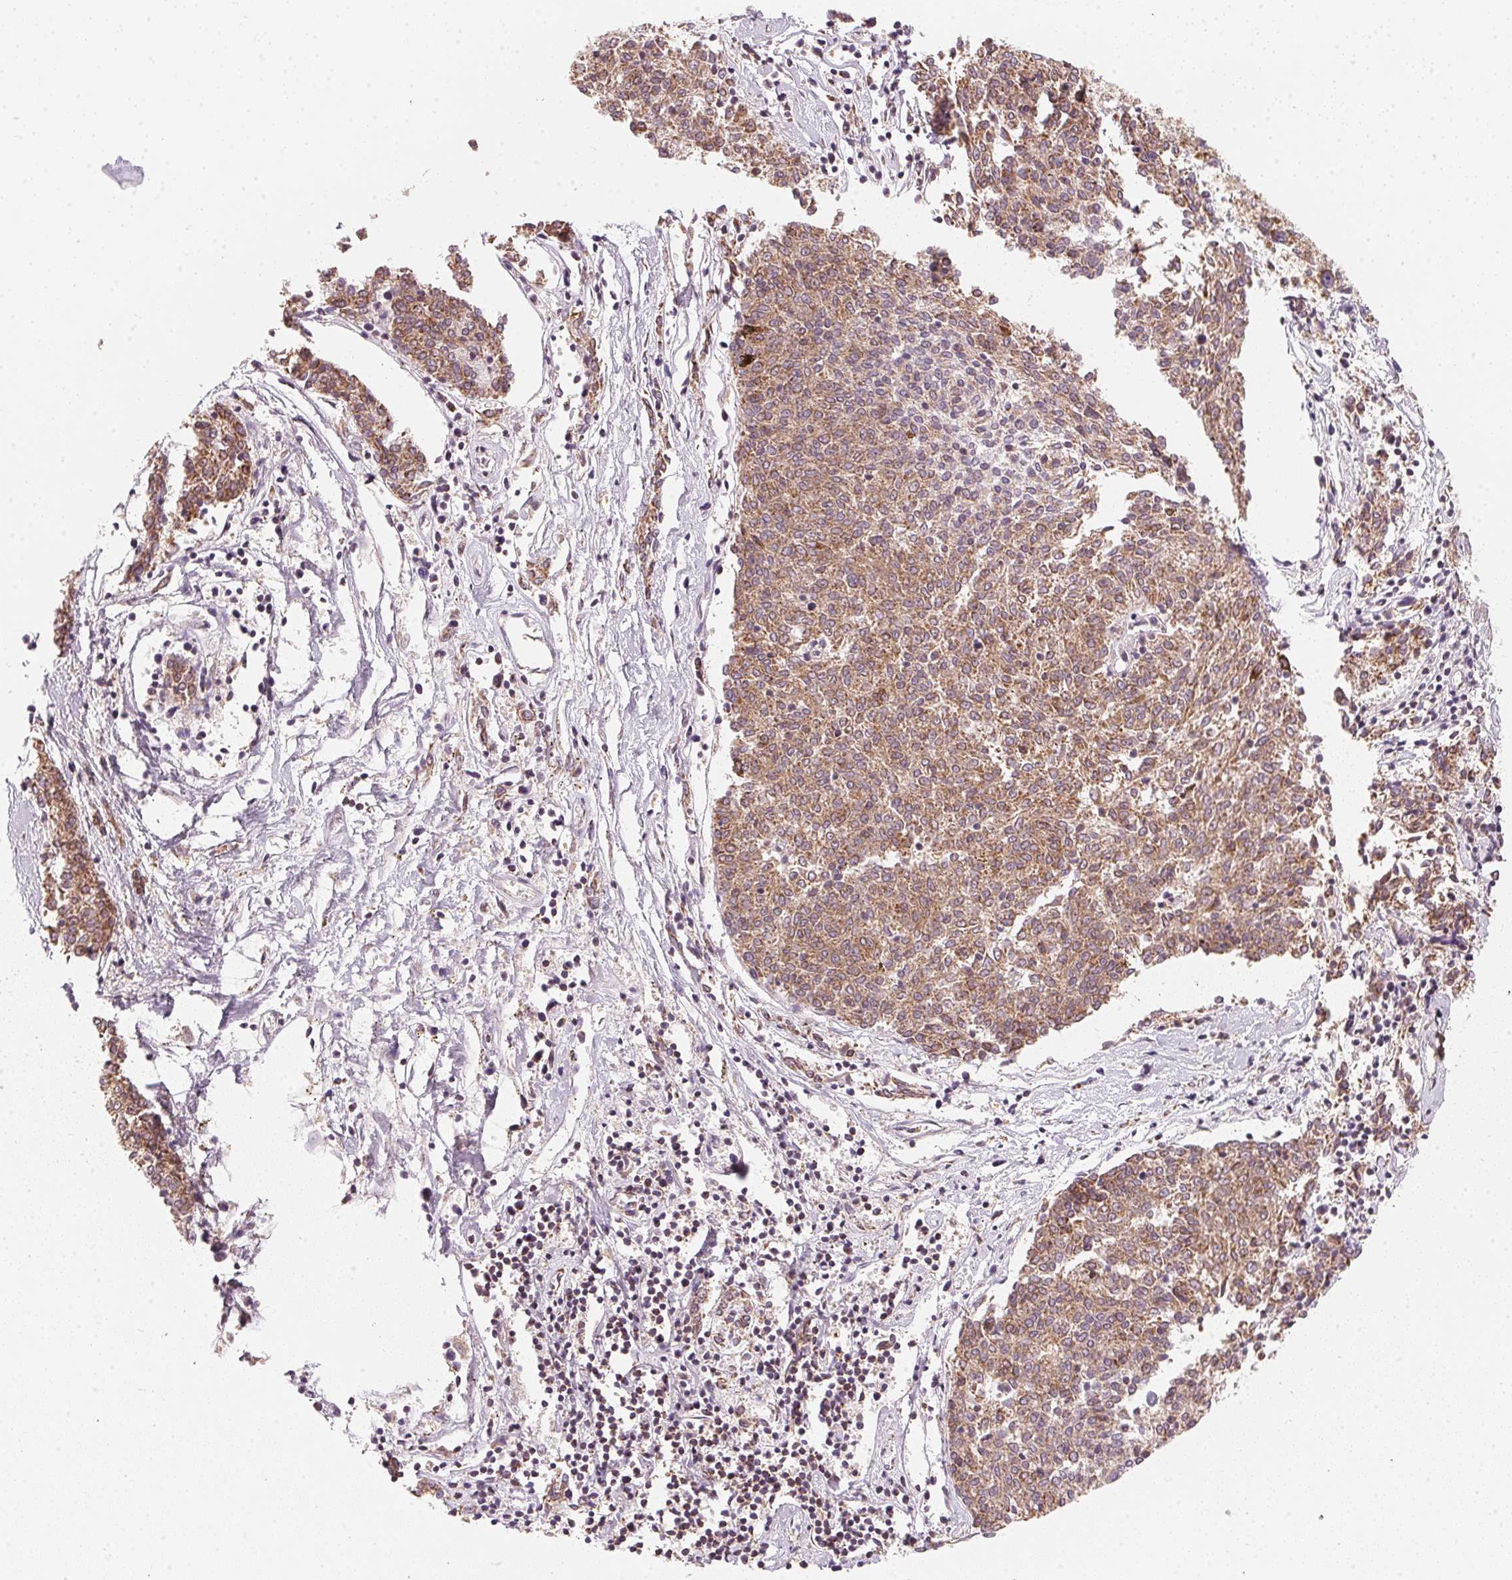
{"staining": {"intensity": "moderate", "quantity": ">75%", "location": "cytoplasmic/membranous"}, "tissue": "melanoma", "cell_type": "Tumor cells", "image_type": "cancer", "snomed": [{"axis": "morphology", "description": "Malignant melanoma, NOS"}, {"axis": "topography", "description": "Skin"}], "caption": "Melanoma stained for a protein reveals moderate cytoplasmic/membranous positivity in tumor cells.", "gene": "COQ7", "patient": {"sex": "female", "age": 72}}